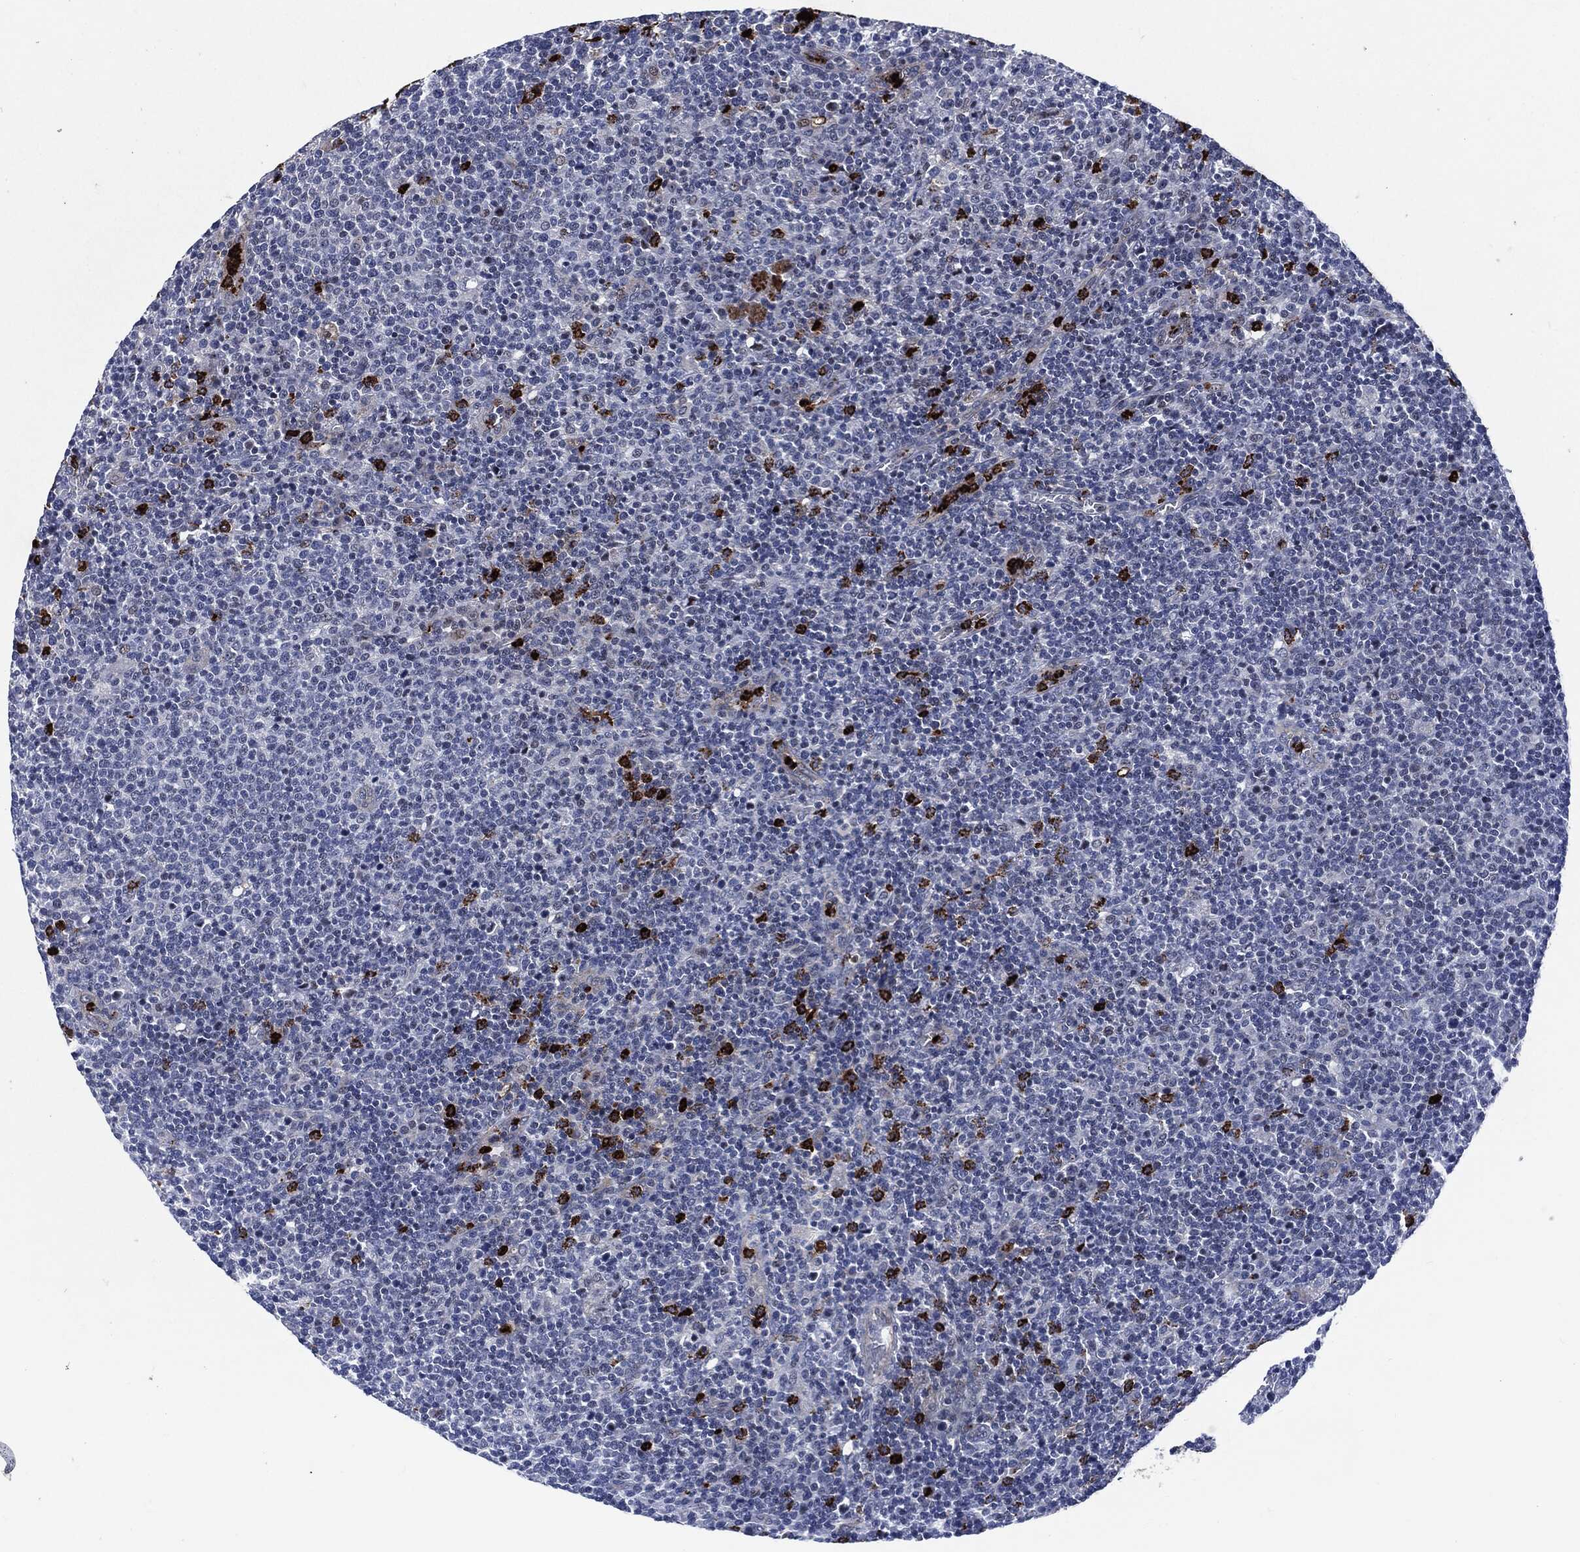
{"staining": {"intensity": "negative", "quantity": "none", "location": "none"}, "tissue": "lymphoma", "cell_type": "Tumor cells", "image_type": "cancer", "snomed": [{"axis": "morphology", "description": "Malignant lymphoma, non-Hodgkin's type, High grade"}, {"axis": "topography", "description": "Lymph node"}], "caption": "This photomicrograph is of lymphoma stained with IHC to label a protein in brown with the nuclei are counter-stained blue. There is no positivity in tumor cells.", "gene": "MPO", "patient": {"sex": "male", "age": 61}}